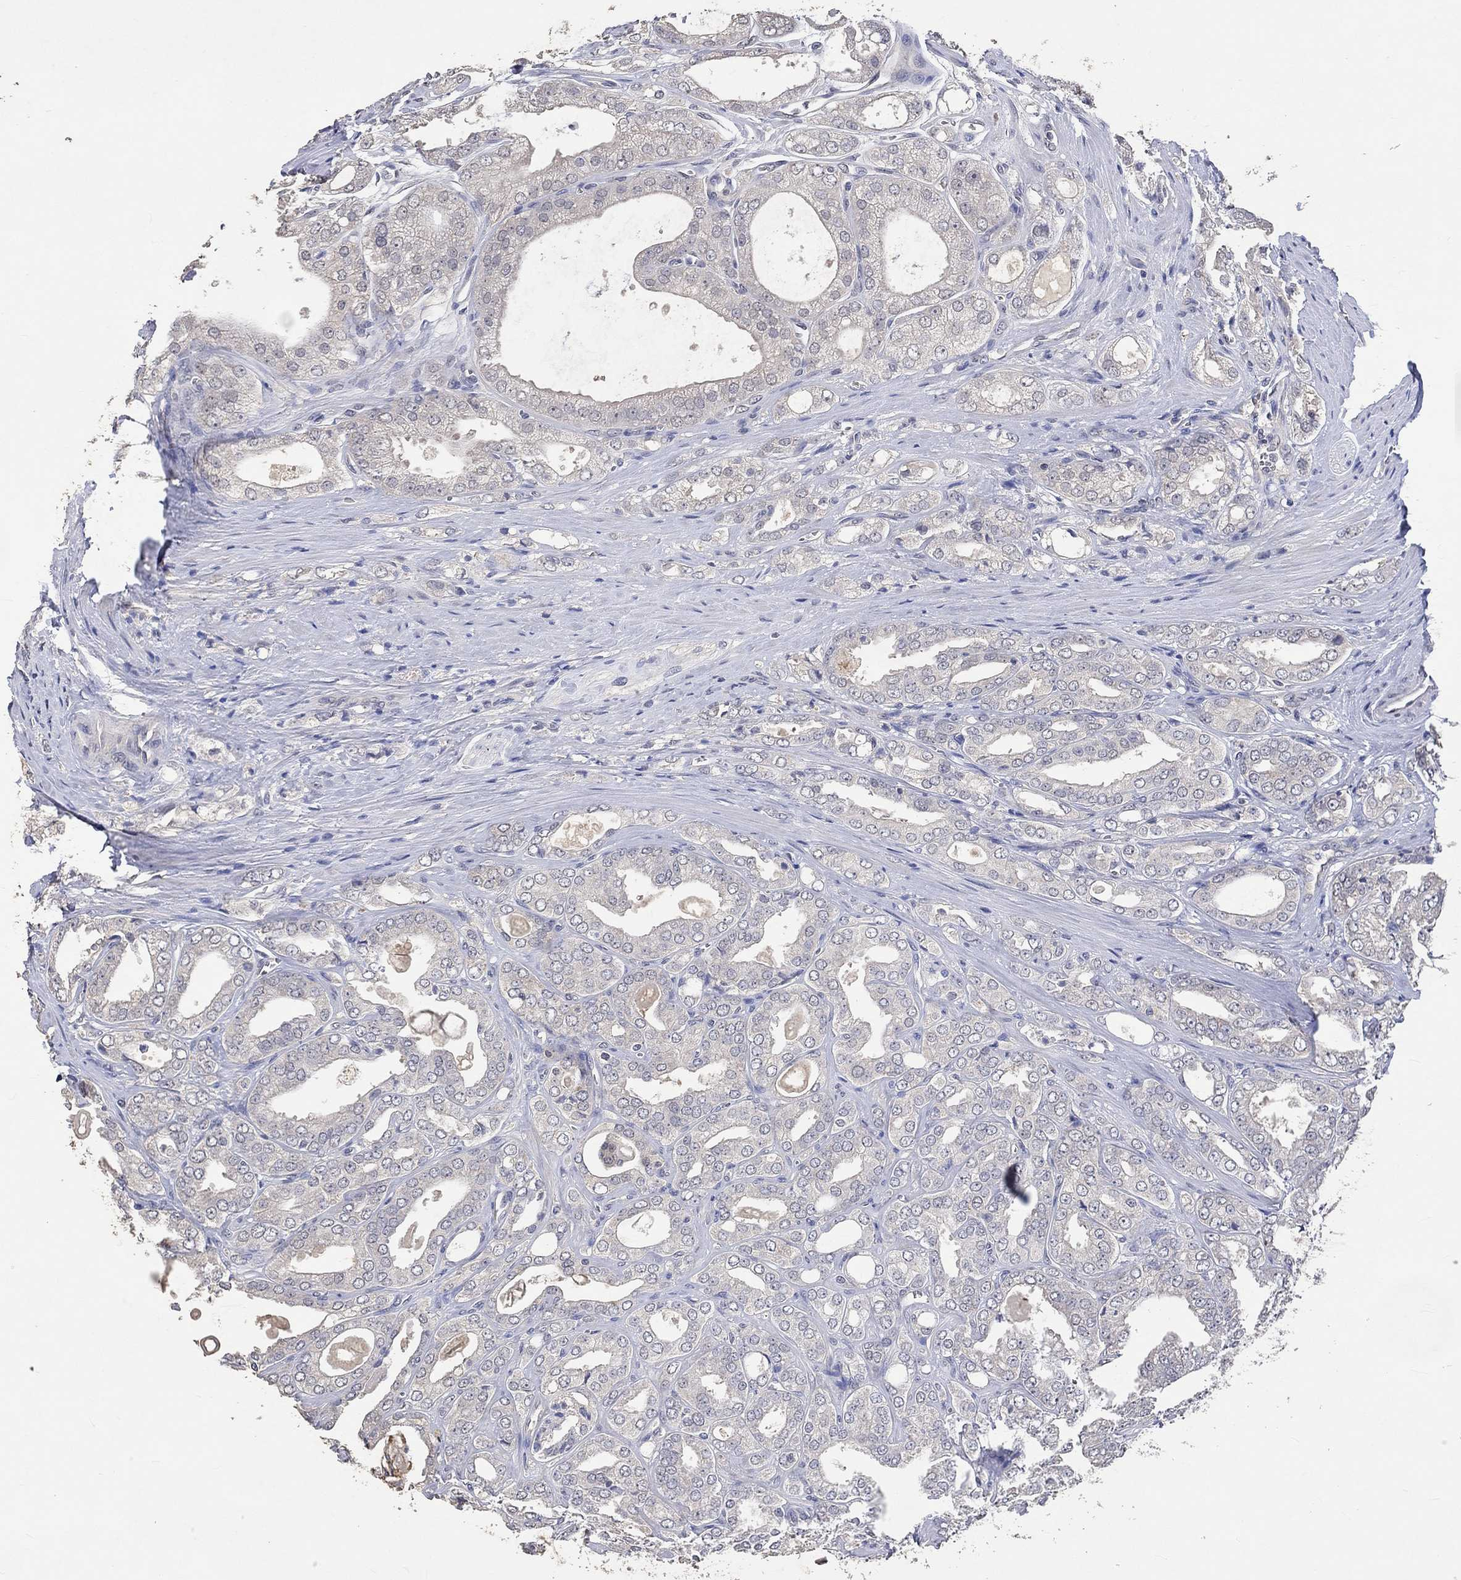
{"staining": {"intensity": "negative", "quantity": "none", "location": "none"}, "tissue": "prostate cancer", "cell_type": "Tumor cells", "image_type": "cancer", "snomed": [{"axis": "morphology", "description": "Adenocarcinoma, NOS"}, {"axis": "morphology", "description": "Adenocarcinoma, High grade"}, {"axis": "topography", "description": "Prostate"}], "caption": "Prostate cancer (high-grade adenocarcinoma) stained for a protein using IHC shows no positivity tumor cells.", "gene": "PTPN20", "patient": {"sex": "male", "age": 70}}